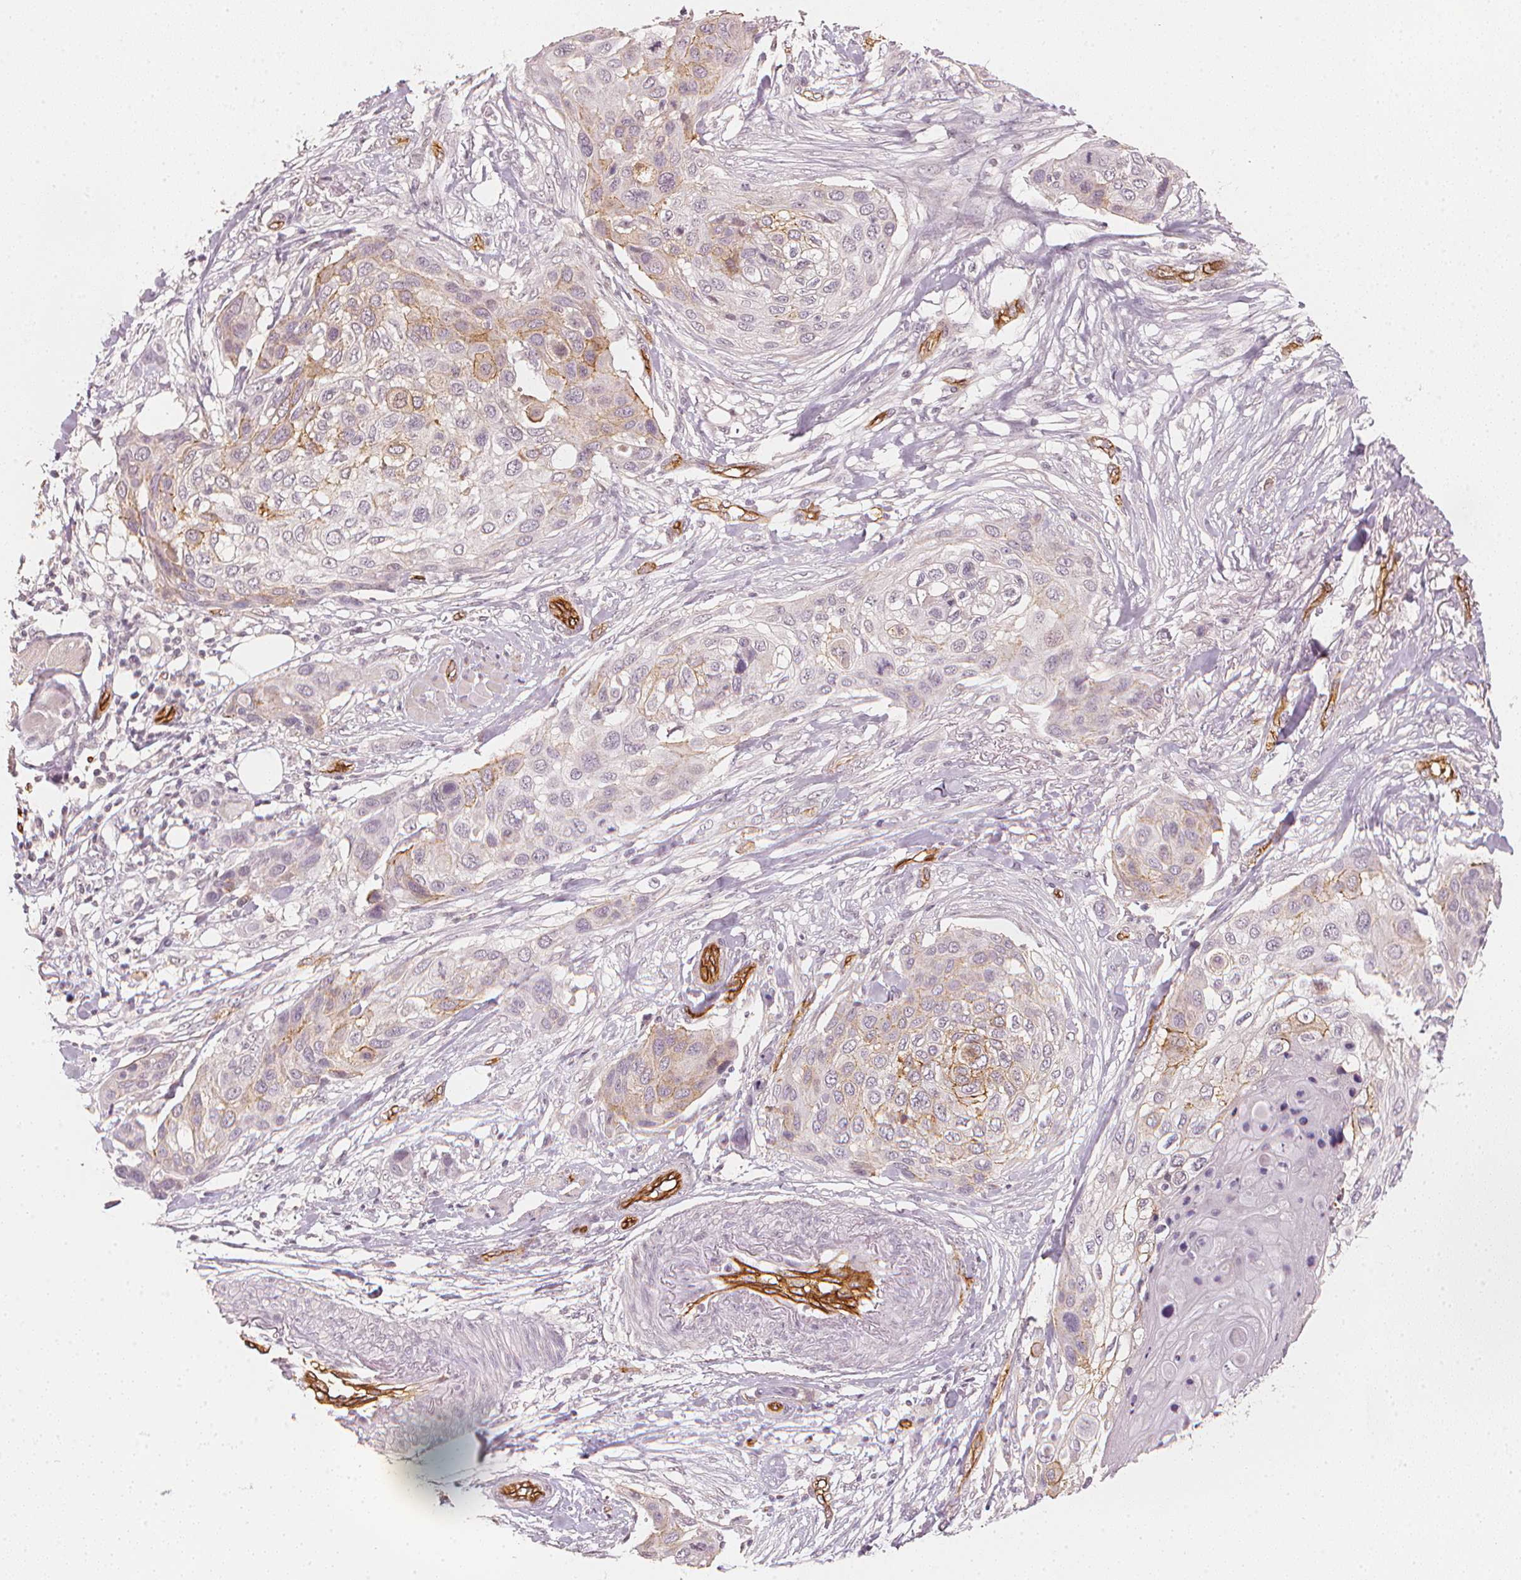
{"staining": {"intensity": "moderate", "quantity": "<25%", "location": "cytoplasmic/membranous"}, "tissue": "skin cancer", "cell_type": "Tumor cells", "image_type": "cancer", "snomed": [{"axis": "morphology", "description": "Squamous cell carcinoma, NOS"}, {"axis": "topography", "description": "Skin"}], "caption": "Immunohistochemical staining of skin cancer displays moderate cytoplasmic/membranous protein positivity in about <25% of tumor cells.", "gene": "CIB1", "patient": {"sex": "female", "age": 87}}